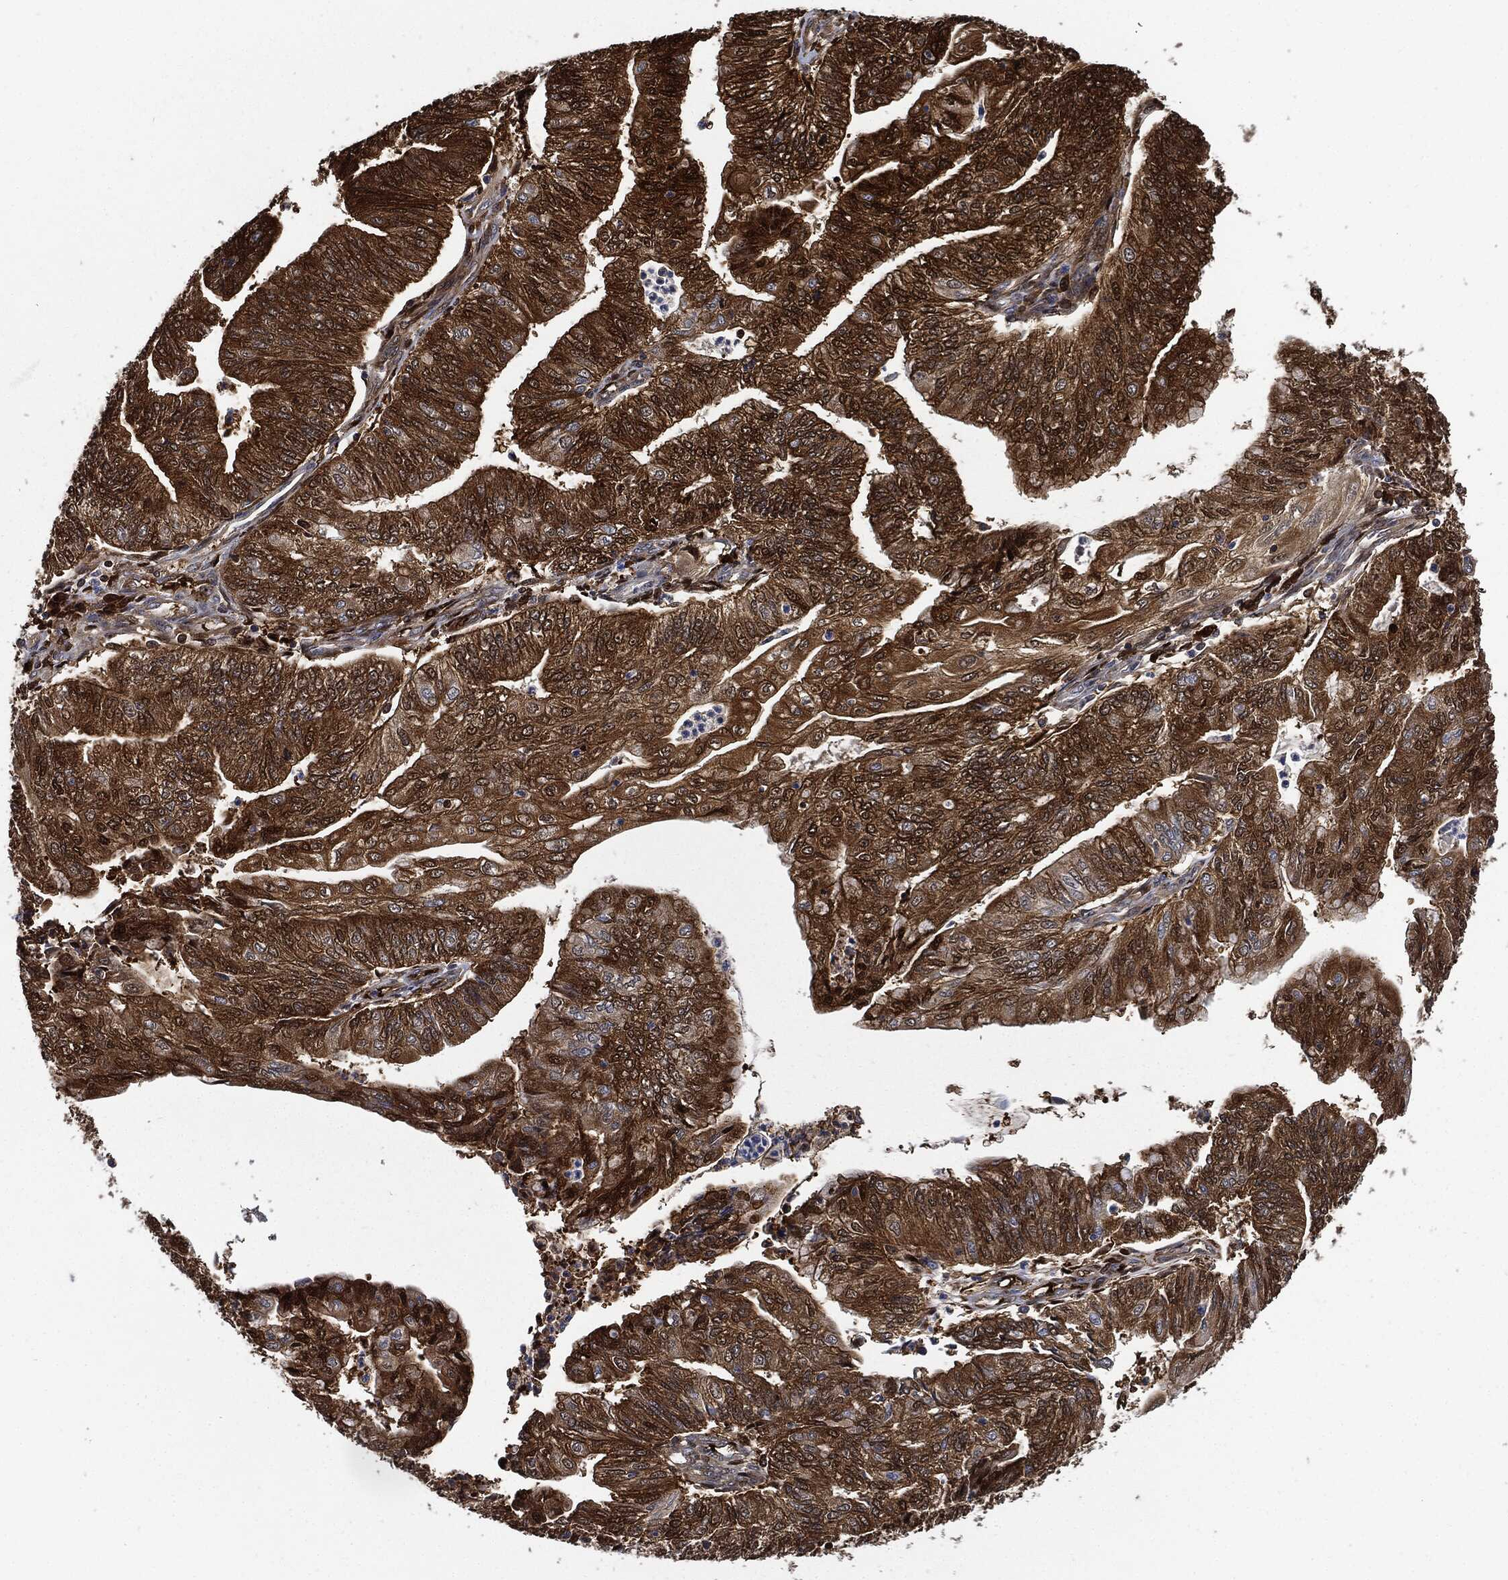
{"staining": {"intensity": "strong", "quantity": ">75%", "location": "cytoplasmic/membranous"}, "tissue": "endometrial cancer", "cell_type": "Tumor cells", "image_type": "cancer", "snomed": [{"axis": "morphology", "description": "Adenocarcinoma, NOS"}, {"axis": "topography", "description": "Endometrium"}], "caption": "High-magnification brightfield microscopy of endometrial cancer (adenocarcinoma) stained with DAB (3,3'-diaminobenzidine) (brown) and counterstained with hematoxylin (blue). tumor cells exhibit strong cytoplasmic/membranous positivity is seen in about>75% of cells.", "gene": "PRDX2", "patient": {"sex": "female", "age": 59}}